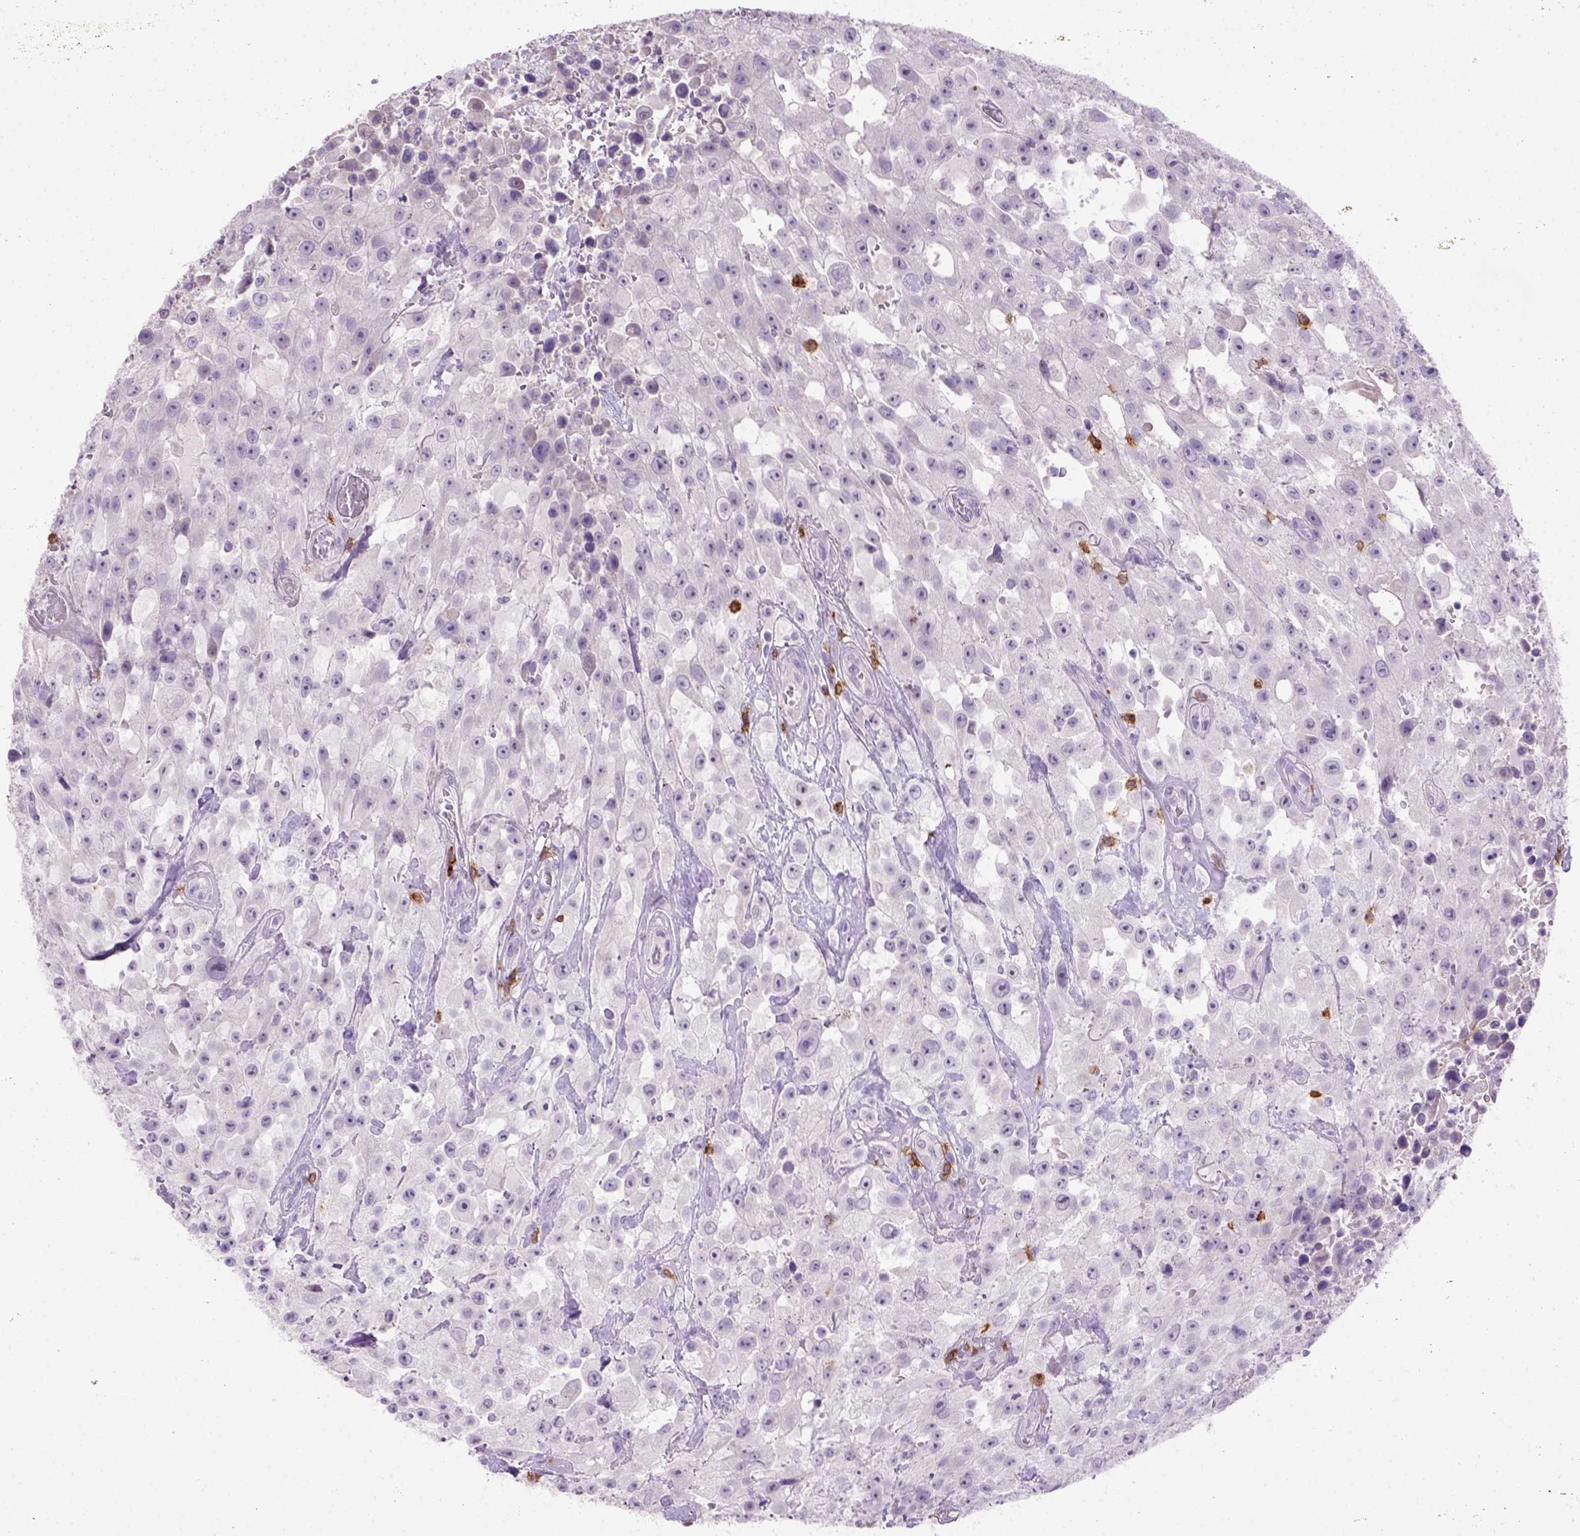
{"staining": {"intensity": "negative", "quantity": "none", "location": "none"}, "tissue": "urothelial cancer", "cell_type": "Tumor cells", "image_type": "cancer", "snomed": [{"axis": "morphology", "description": "Urothelial carcinoma, High grade"}, {"axis": "topography", "description": "Urinary bladder"}], "caption": "Immunohistochemistry (IHC) histopathology image of high-grade urothelial carcinoma stained for a protein (brown), which reveals no staining in tumor cells.", "gene": "CD3E", "patient": {"sex": "male", "age": 79}}